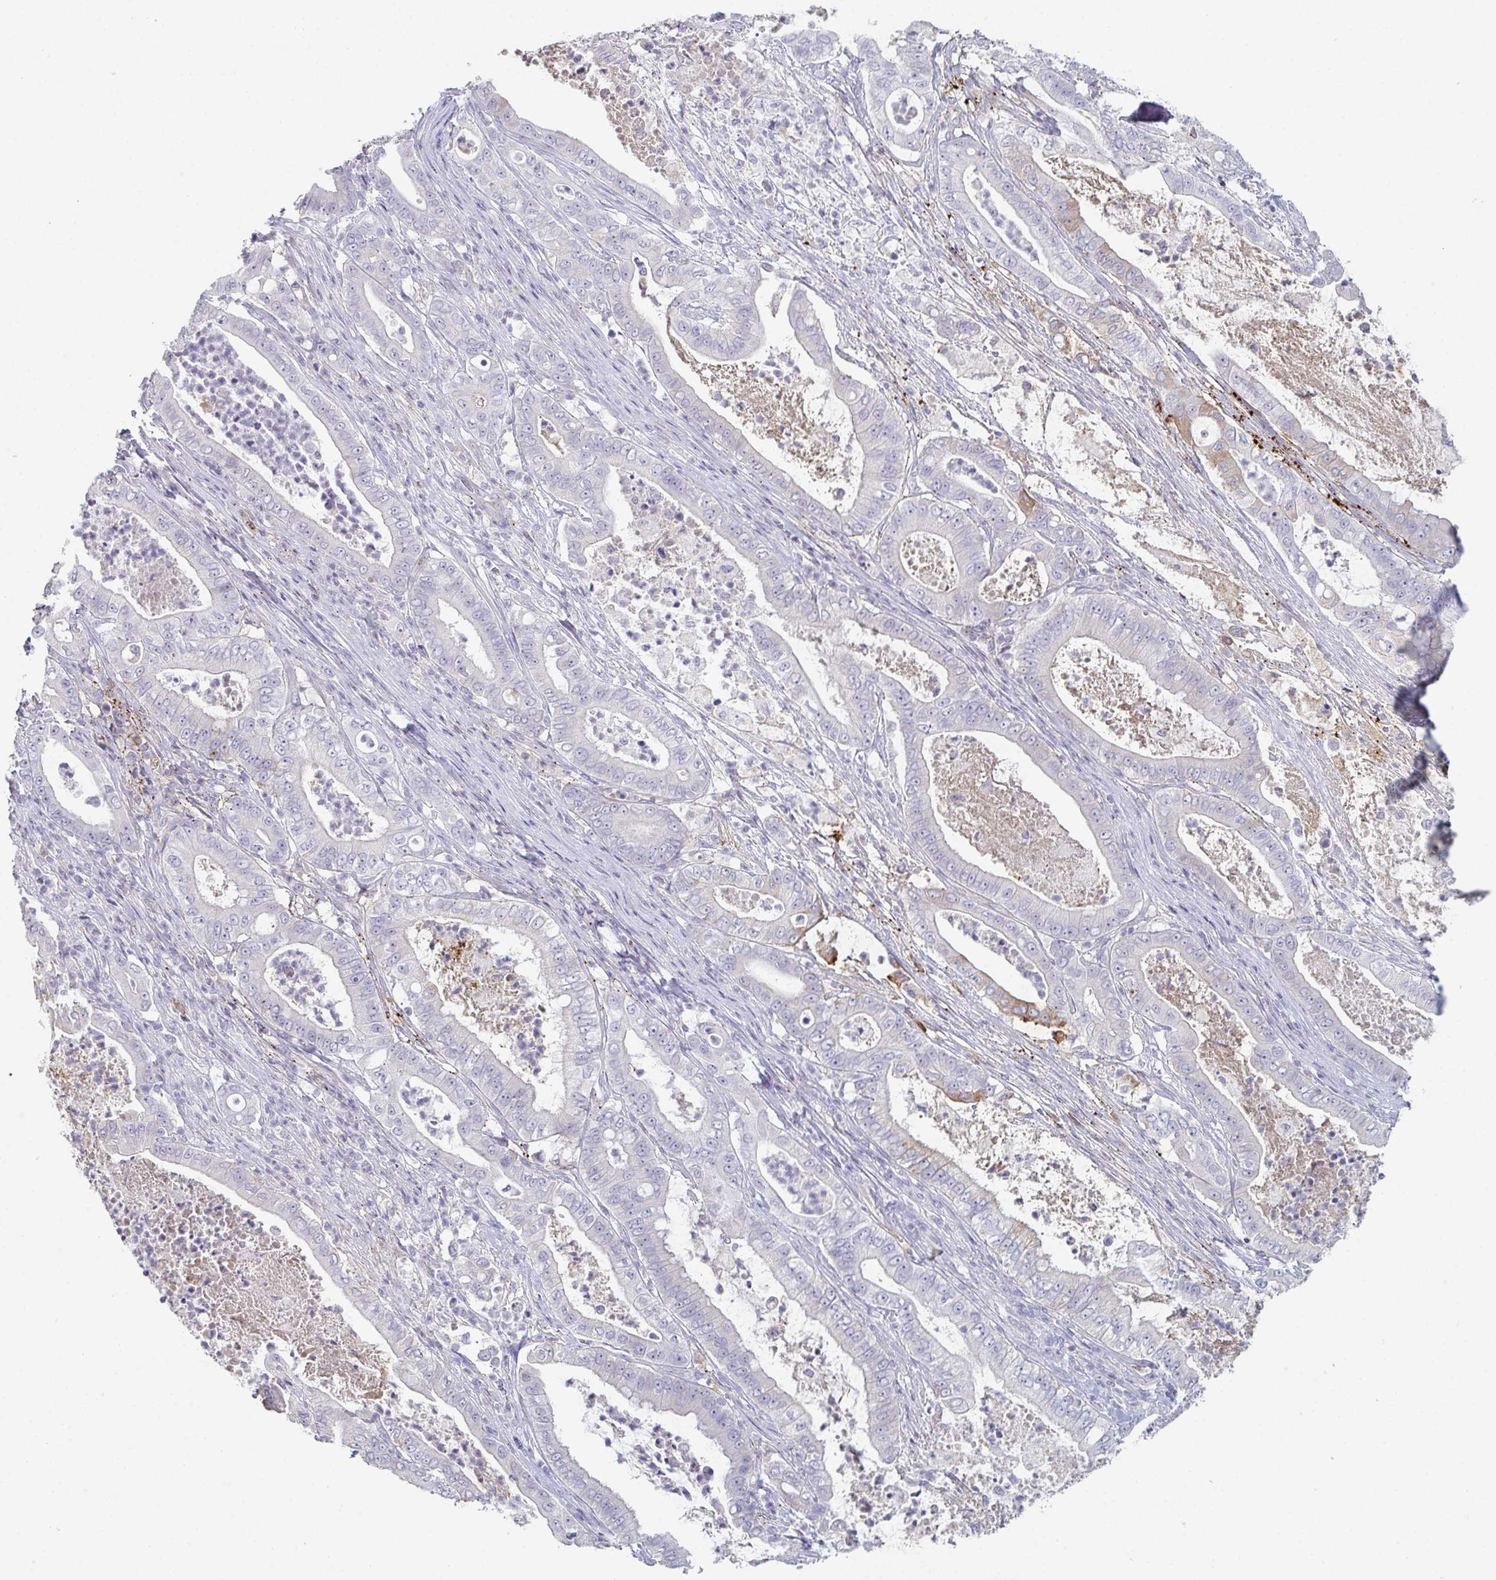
{"staining": {"intensity": "weak", "quantity": "<25%", "location": "cytoplasmic/membranous"}, "tissue": "pancreatic cancer", "cell_type": "Tumor cells", "image_type": "cancer", "snomed": [{"axis": "morphology", "description": "Adenocarcinoma, NOS"}, {"axis": "topography", "description": "Pancreas"}], "caption": "Tumor cells are negative for brown protein staining in pancreatic adenocarcinoma. The staining is performed using DAB (3,3'-diaminobenzidine) brown chromogen with nuclei counter-stained in using hematoxylin.", "gene": "ADAM21", "patient": {"sex": "male", "age": 71}}